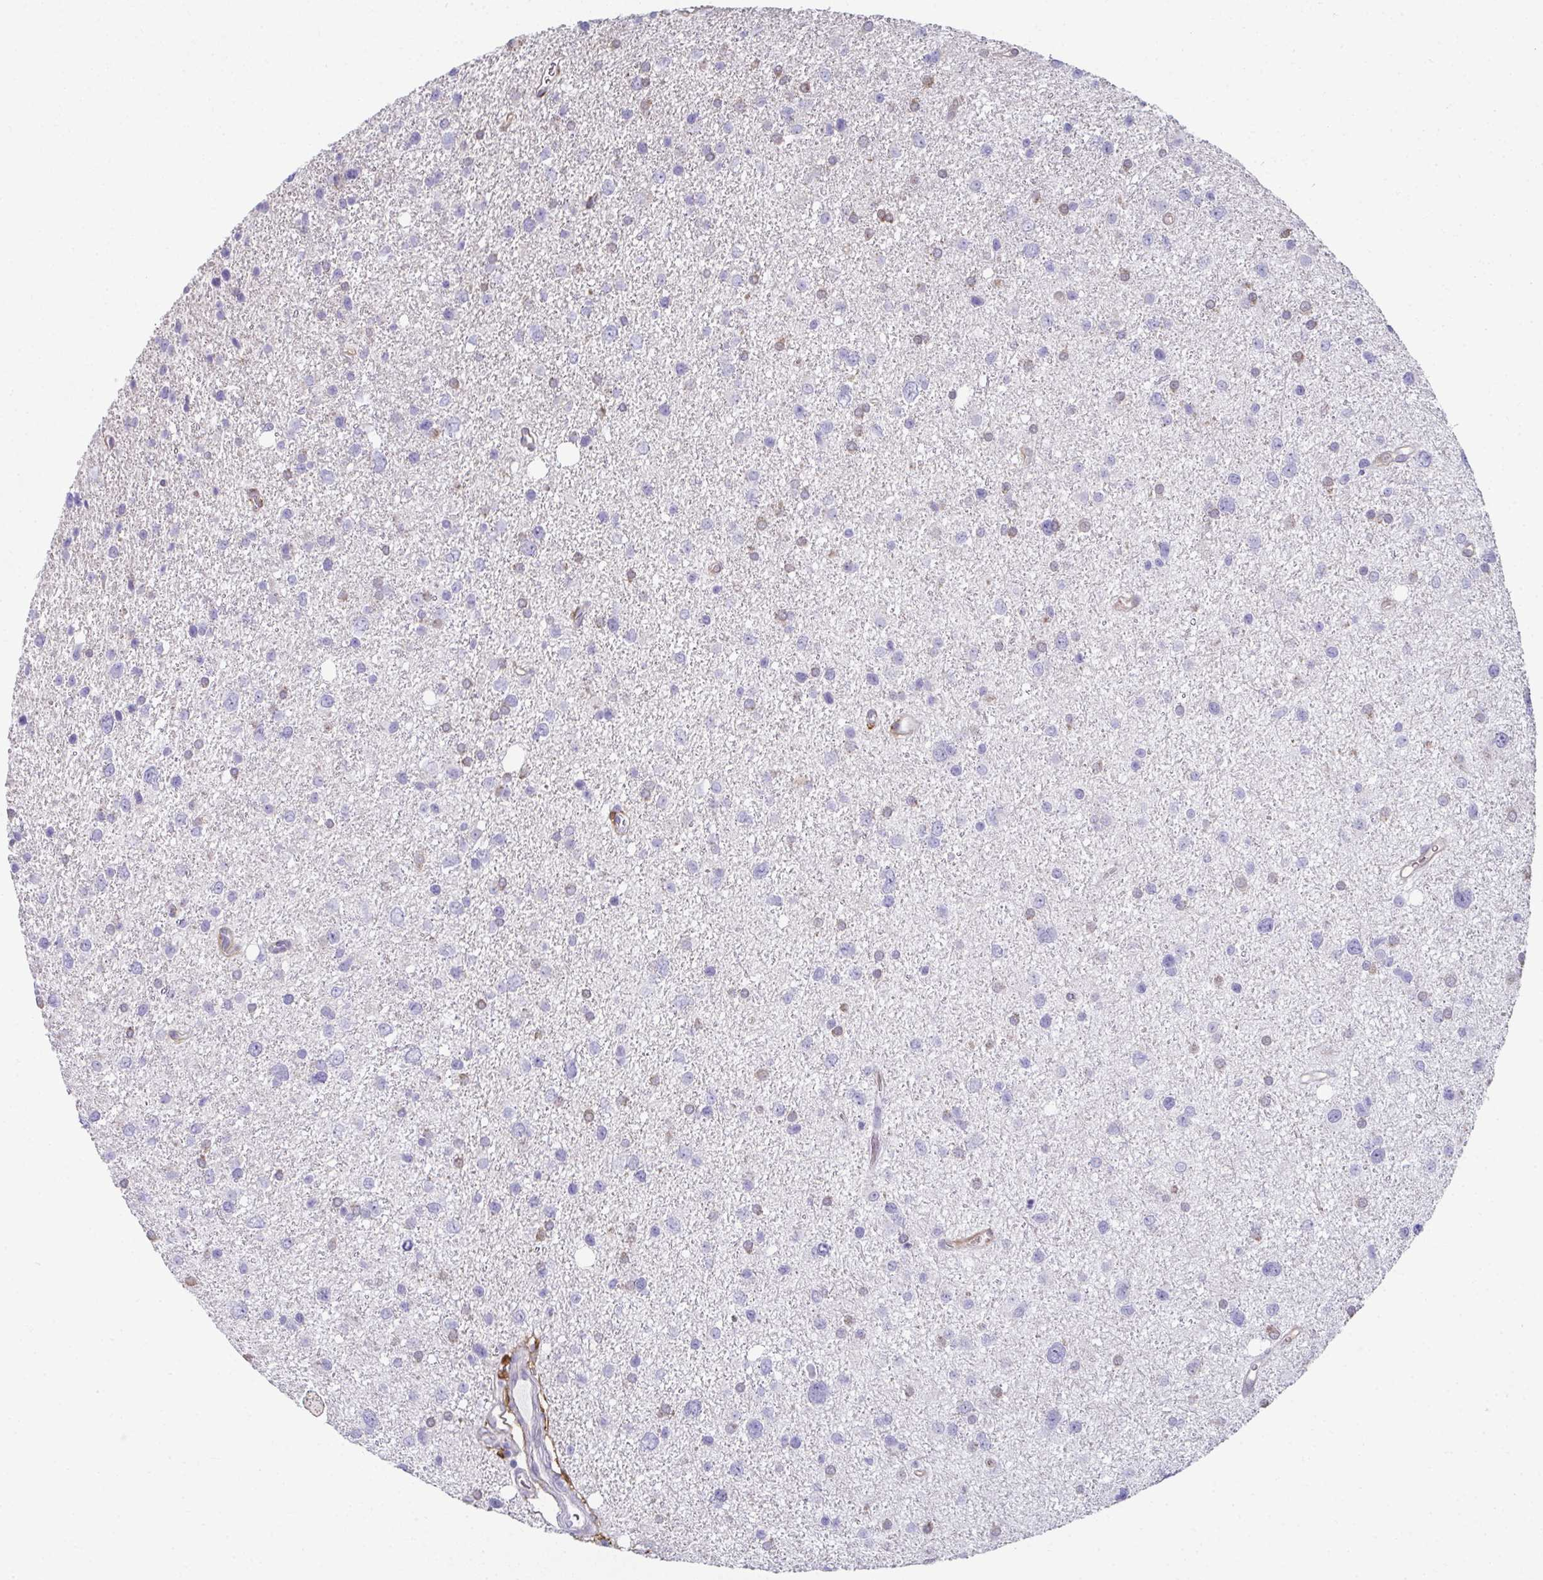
{"staining": {"intensity": "negative", "quantity": "none", "location": "none"}, "tissue": "glioma", "cell_type": "Tumor cells", "image_type": "cancer", "snomed": [{"axis": "morphology", "description": "Glioma, malignant, Low grade"}, {"axis": "topography", "description": "Brain"}], "caption": "High power microscopy histopathology image of an immunohistochemistry (IHC) histopathology image of malignant low-grade glioma, revealing no significant staining in tumor cells. The staining was performed using DAB (3,3'-diaminobenzidine) to visualize the protein expression in brown, while the nuclei were stained in blue with hematoxylin (Magnification: 20x).", "gene": "RBP1", "patient": {"sex": "female", "age": 55}}